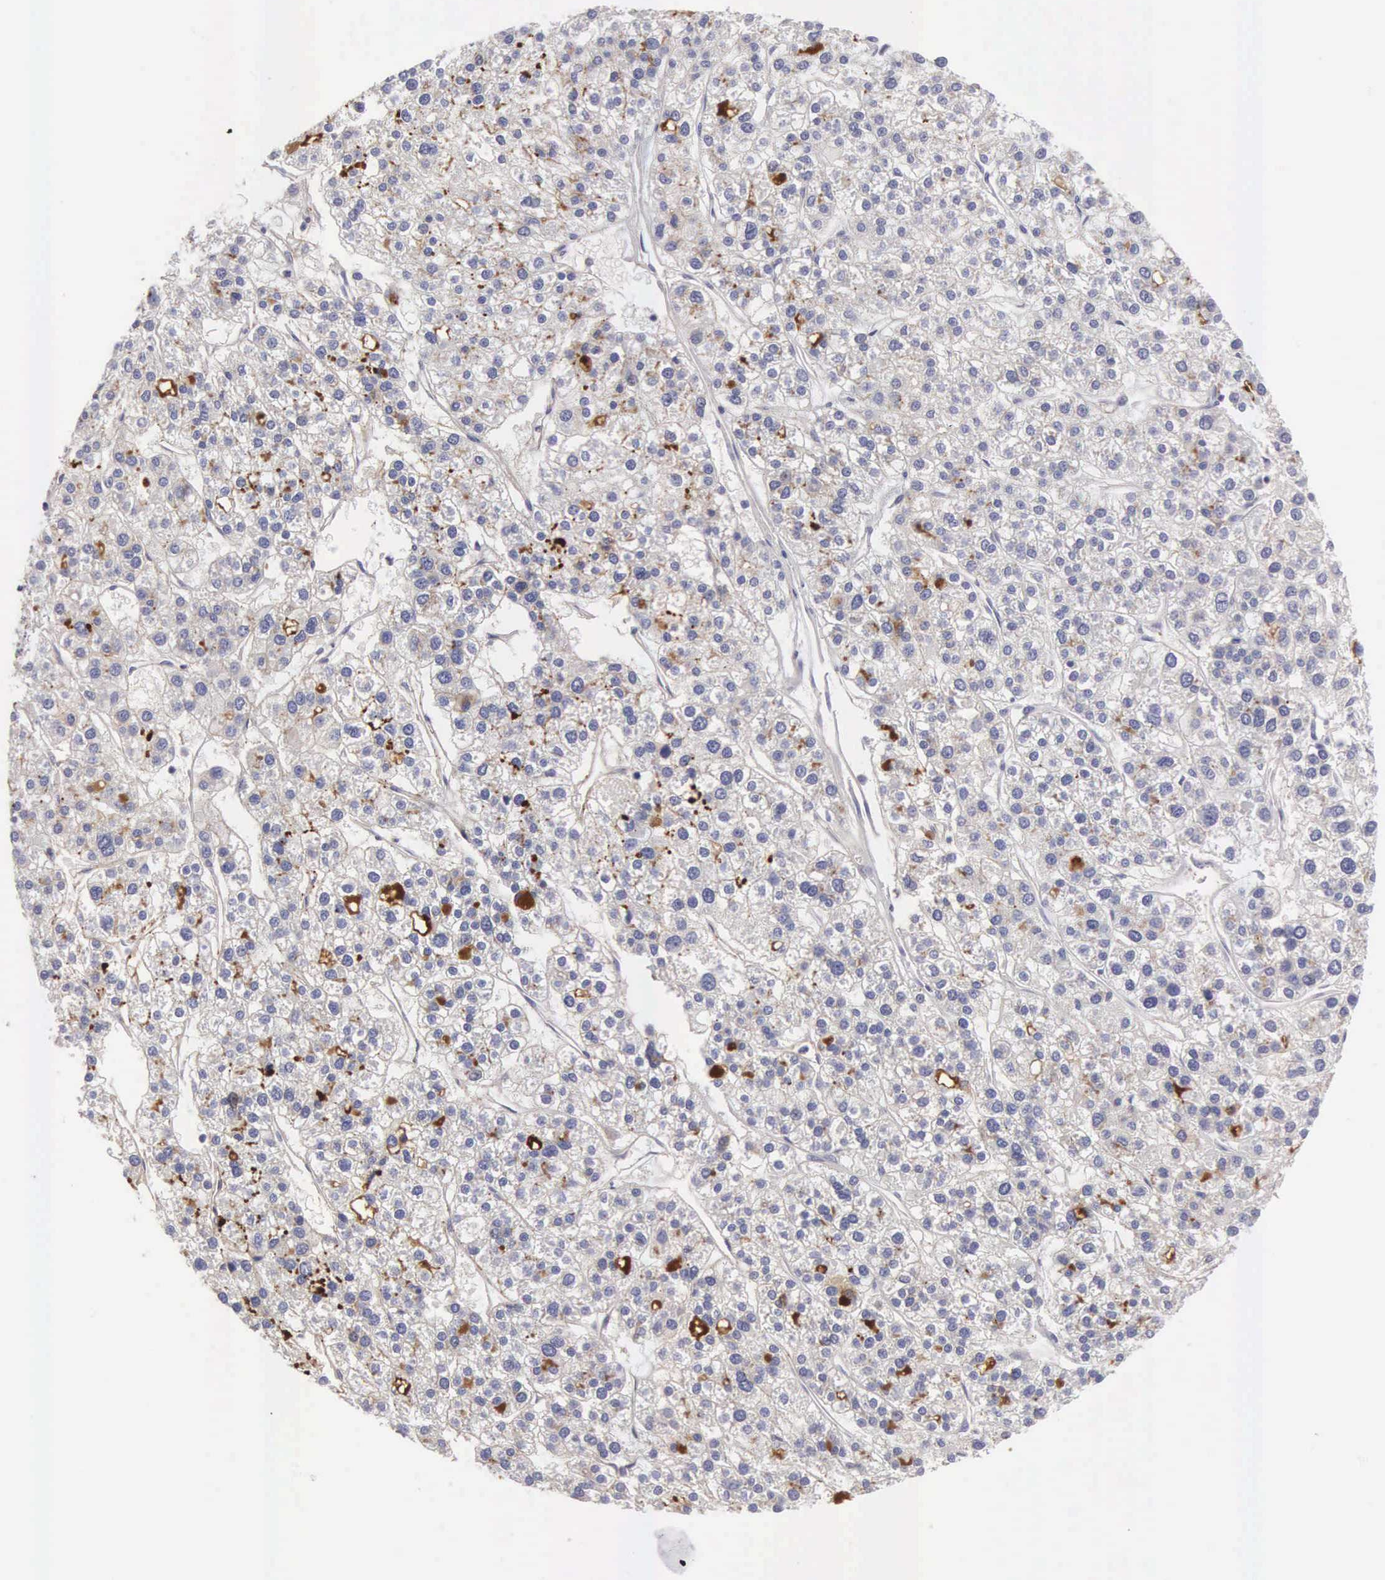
{"staining": {"intensity": "weak", "quantity": "<25%", "location": "cytoplasmic/membranous"}, "tissue": "liver cancer", "cell_type": "Tumor cells", "image_type": "cancer", "snomed": [{"axis": "morphology", "description": "Carcinoma, Hepatocellular, NOS"}, {"axis": "topography", "description": "Liver"}], "caption": "Immunohistochemistry micrograph of neoplastic tissue: liver hepatocellular carcinoma stained with DAB (3,3'-diaminobenzidine) exhibits no significant protein expression in tumor cells. The staining was performed using DAB (3,3'-diaminobenzidine) to visualize the protein expression in brown, while the nuclei were stained in blue with hematoxylin (Magnification: 20x).", "gene": "CLU", "patient": {"sex": "female", "age": 85}}